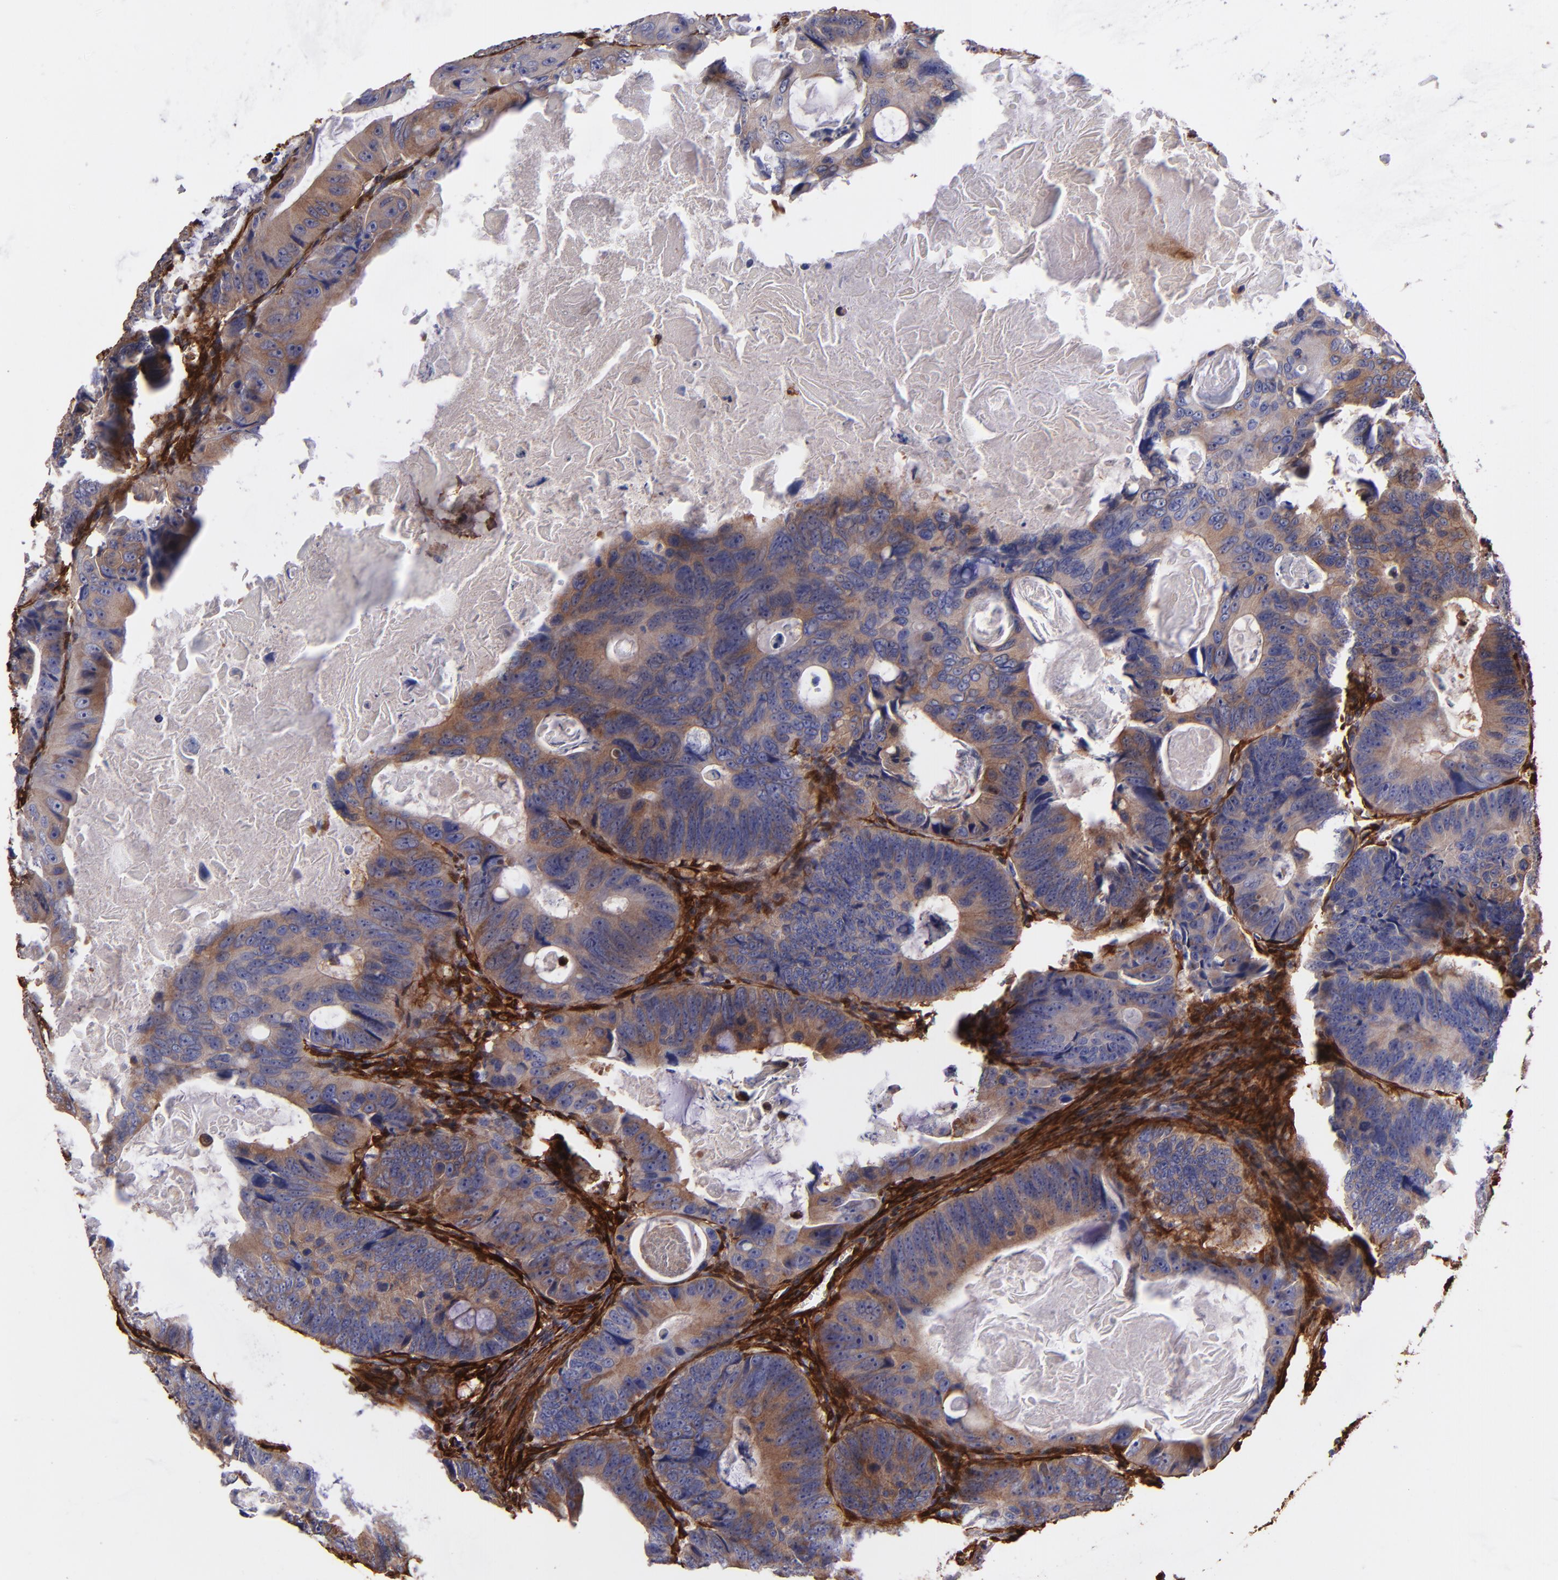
{"staining": {"intensity": "moderate", "quantity": ">75%", "location": "cytoplasmic/membranous"}, "tissue": "colorectal cancer", "cell_type": "Tumor cells", "image_type": "cancer", "snomed": [{"axis": "morphology", "description": "Adenocarcinoma, NOS"}, {"axis": "topography", "description": "Colon"}], "caption": "A brown stain labels moderate cytoplasmic/membranous expression of a protein in adenocarcinoma (colorectal) tumor cells. (IHC, brightfield microscopy, high magnification).", "gene": "VCL", "patient": {"sex": "female", "age": 55}}